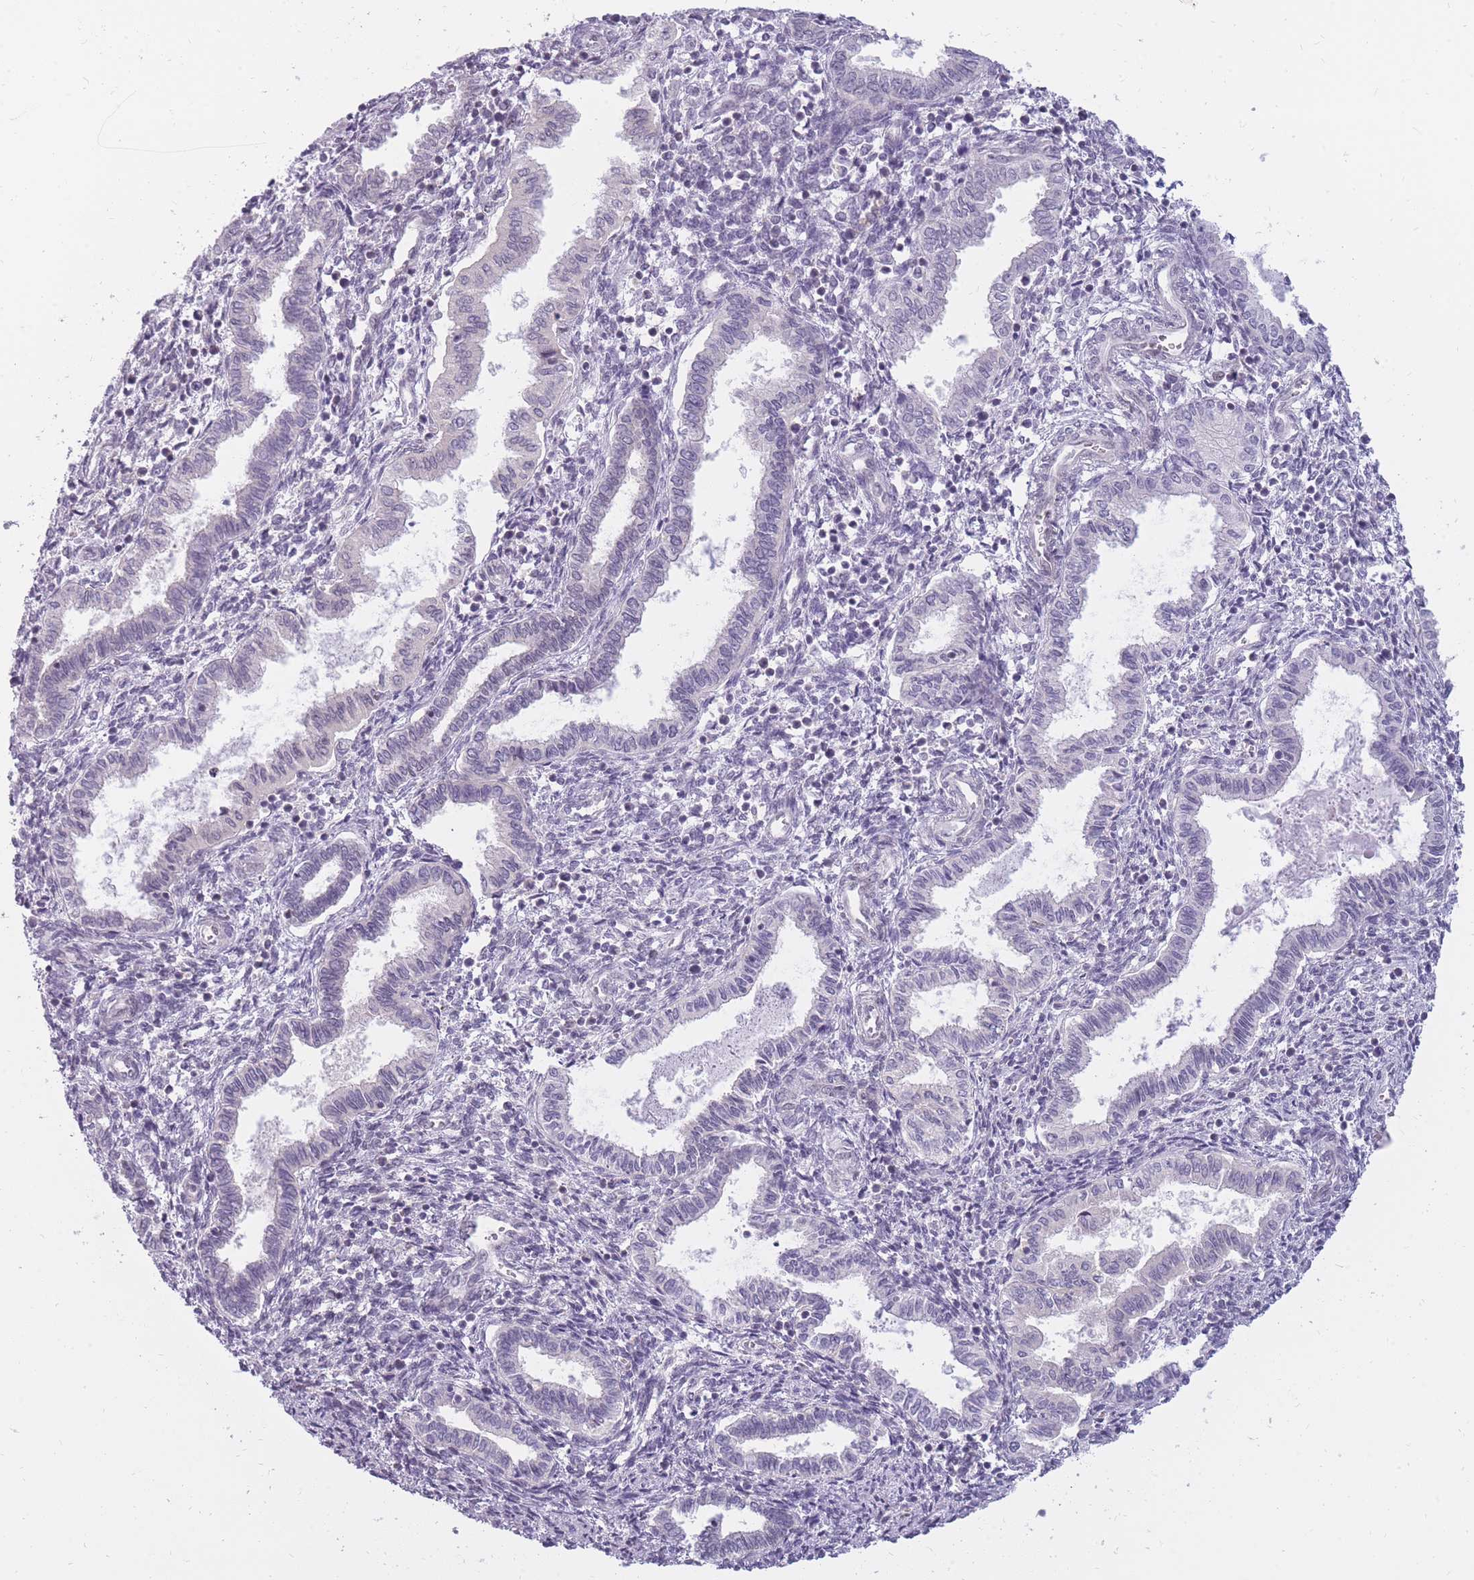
{"staining": {"intensity": "negative", "quantity": "none", "location": "none"}, "tissue": "endometrium", "cell_type": "Cells in endometrial stroma", "image_type": "normal", "snomed": [{"axis": "morphology", "description": "Normal tissue, NOS"}, {"axis": "topography", "description": "Endometrium"}], "caption": "High power microscopy image of an immunohistochemistry micrograph of unremarkable endometrium, revealing no significant staining in cells in endometrial stroma.", "gene": "POM121C", "patient": {"sex": "female", "age": 37}}